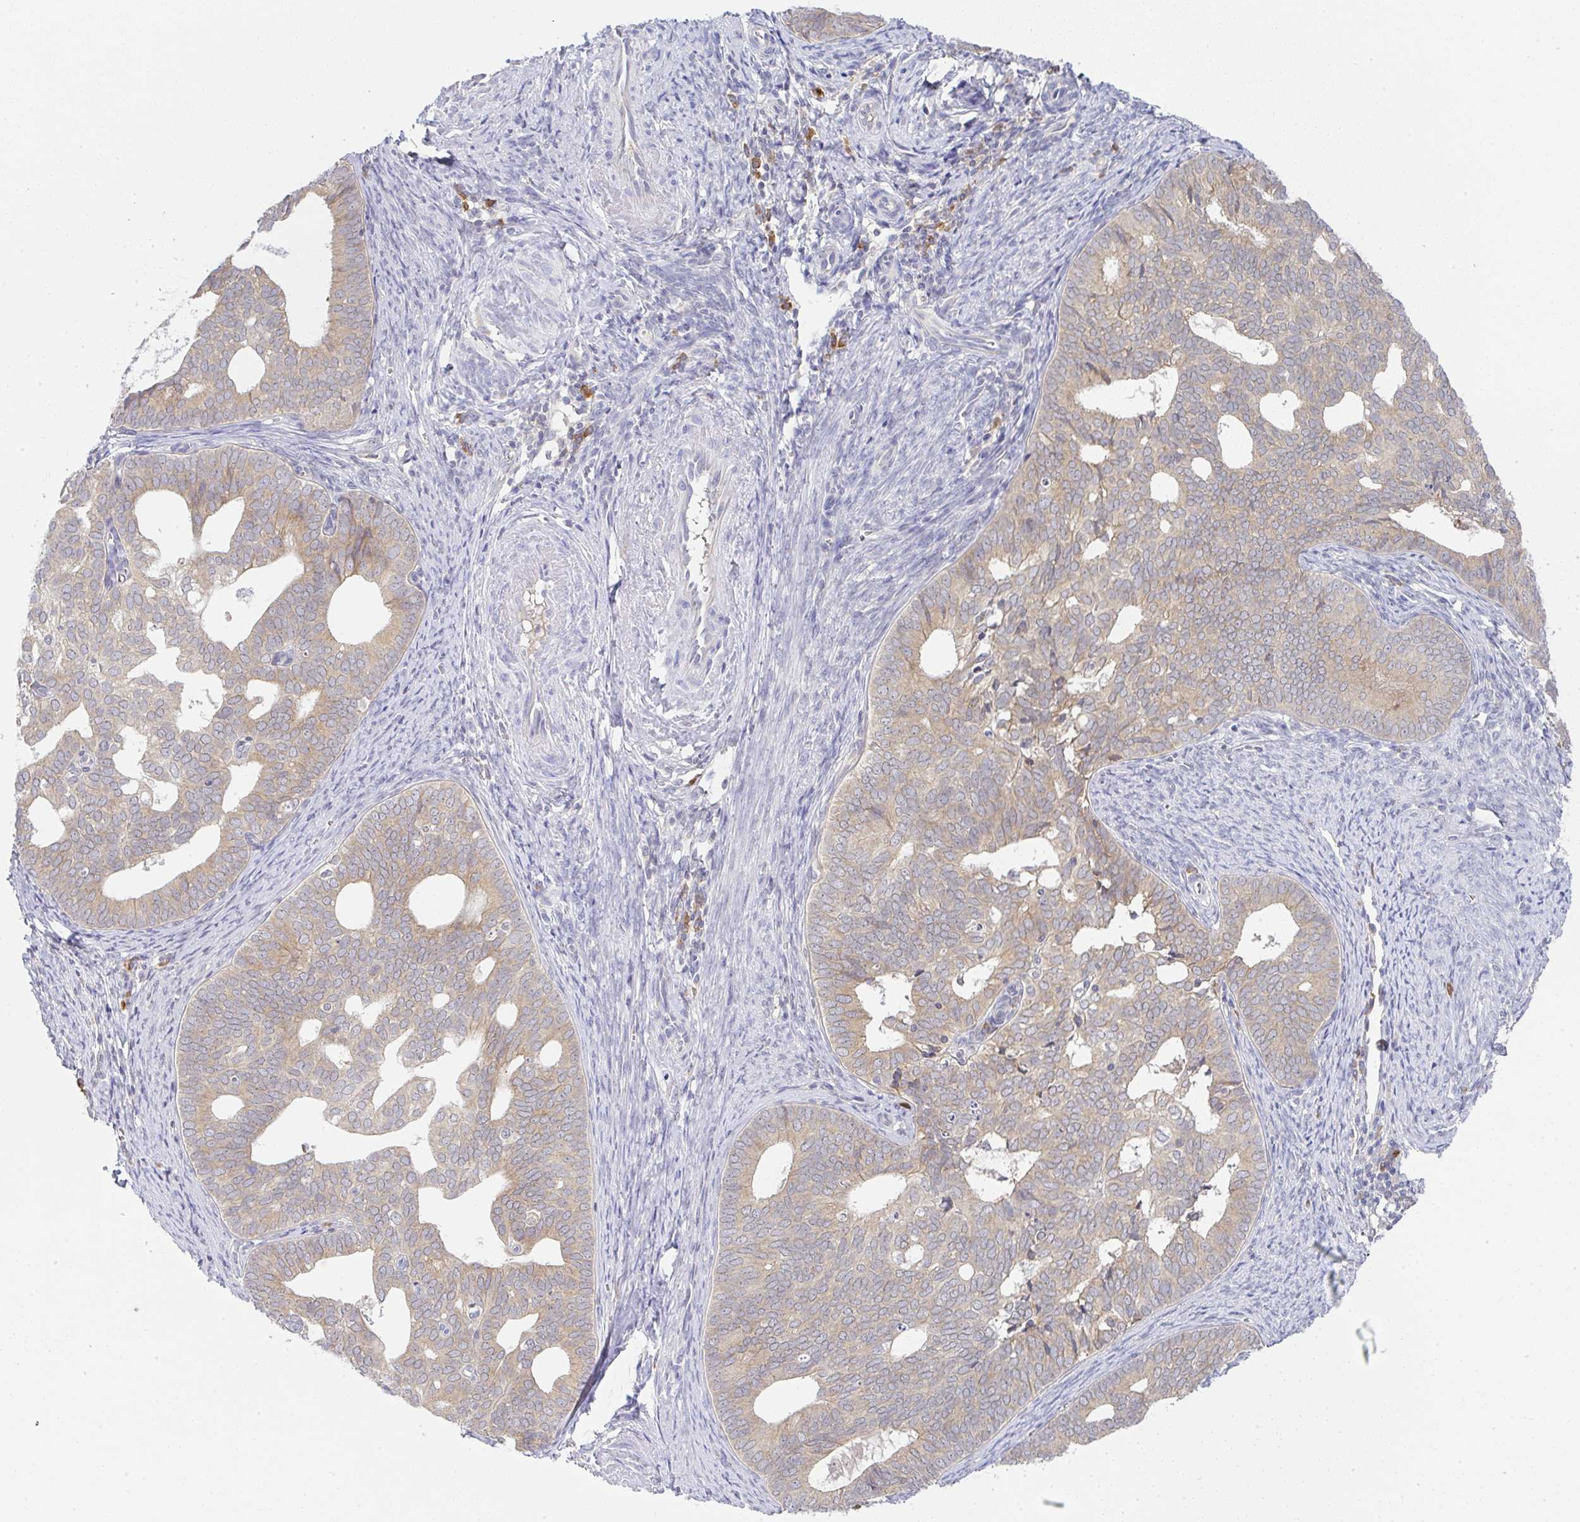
{"staining": {"intensity": "weak", "quantity": "25%-75%", "location": "cytoplasmic/membranous"}, "tissue": "endometrial cancer", "cell_type": "Tumor cells", "image_type": "cancer", "snomed": [{"axis": "morphology", "description": "Adenocarcinoma, NOS"}, {"axis": "topography", "description": "Endometrium"}], "caption": "DAB immunohistochemical staining of endometrial cancer (adenocarcinoma) shows weak cytoplasmic/membranous protein expression in approximately 25%-75% of tumor cells. Immunohistochemistry stains the protein in brown and the nuclei are stained blue.", "gene": "DERL2", "patient": {"sex": "female", "age": 75}}